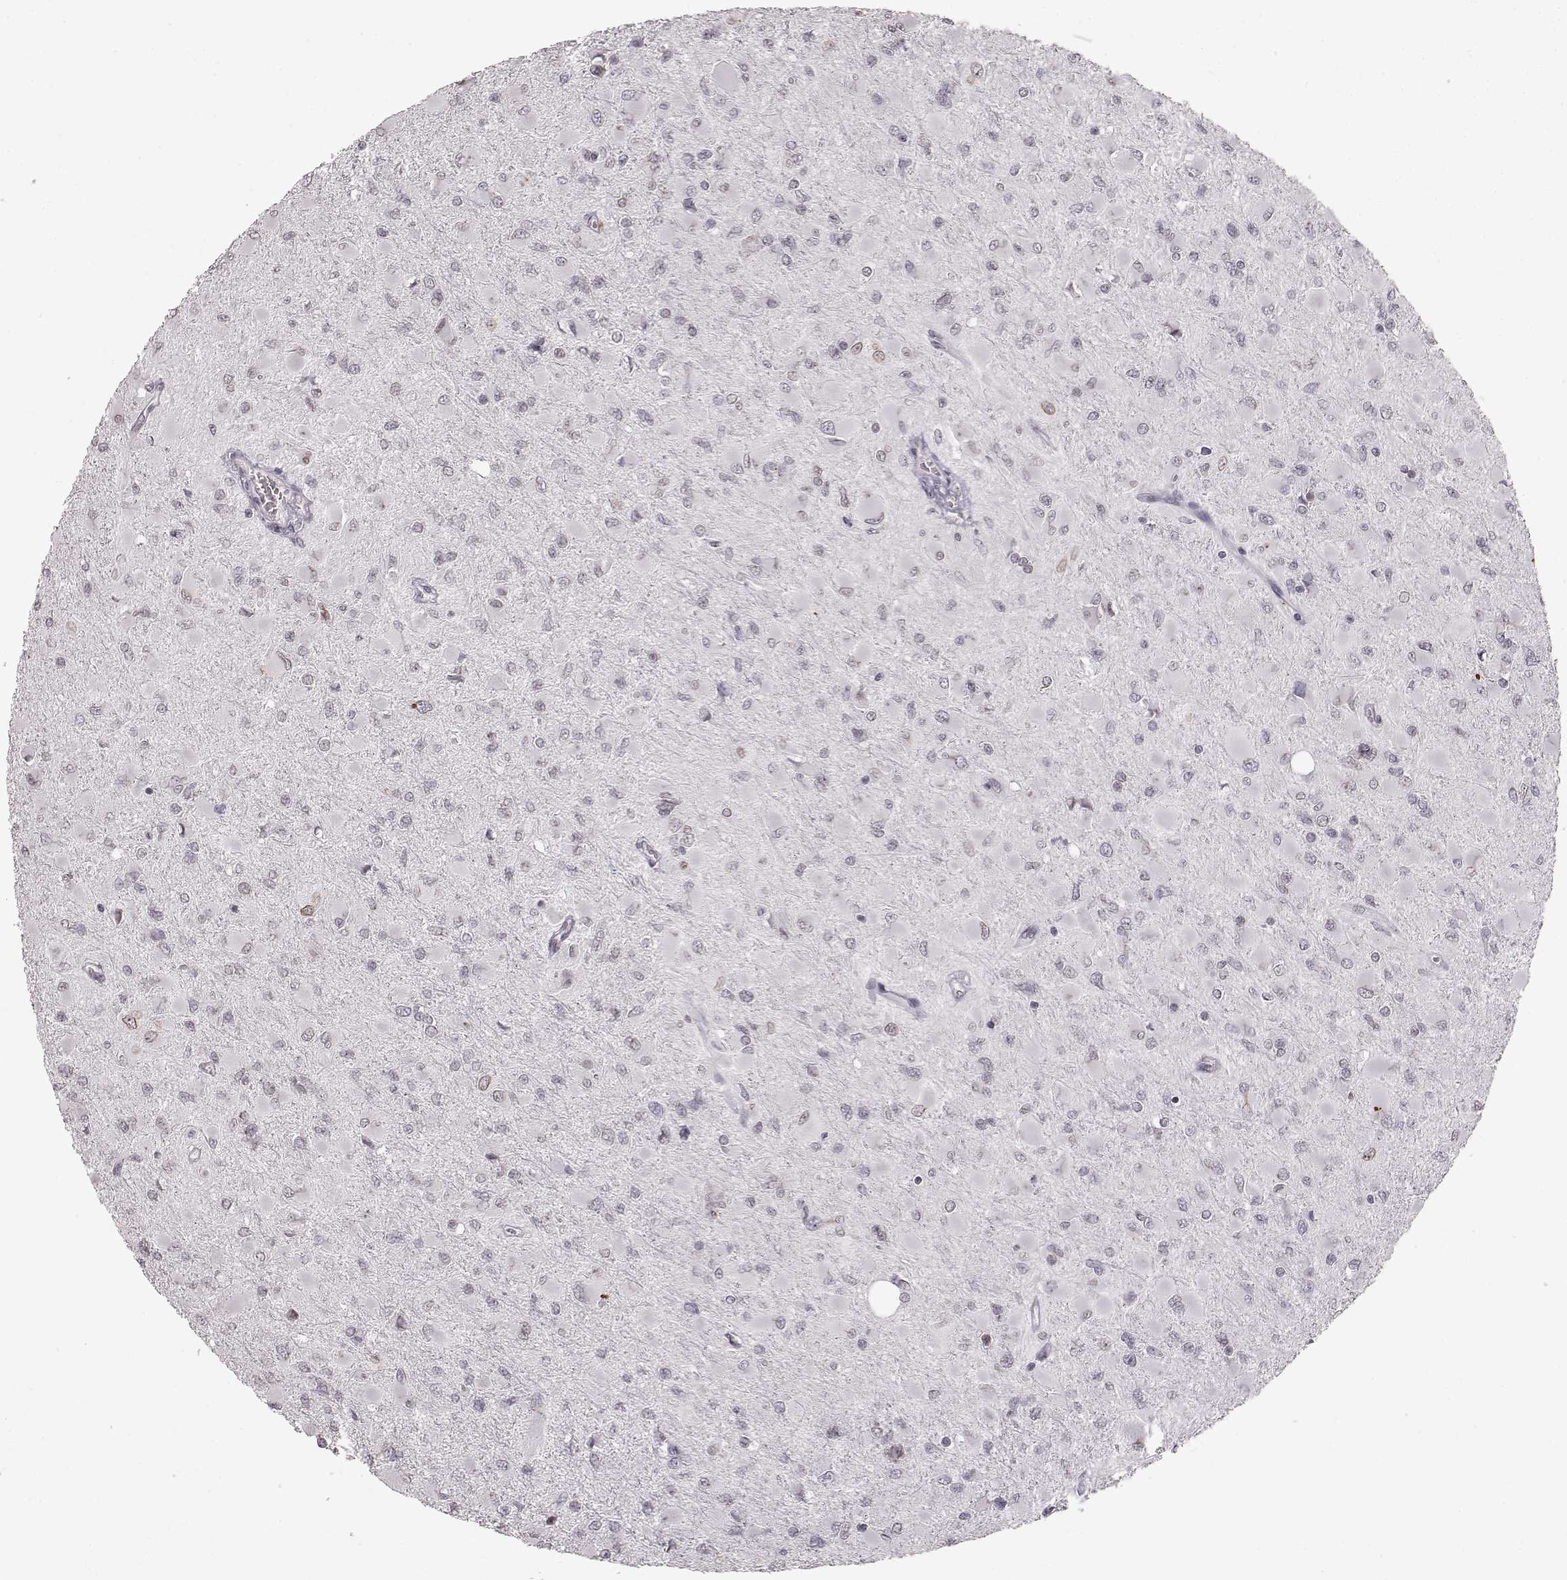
{"staining": {"intensity": "weak", "quantity": "25%-75%", "location": "cytoplasmic/membranous,nuclear"}, "tissue": "glioma", "cell_type": "Tumor cells", "image_type": "cancer", "snomed": [{"axis": "morphology", "description": "Glioma, malignant, High grade"}, {"axis": "topography", "description": "Cerebral cortex"}], "caption": "Immunohistochemistry (IHC) image of neoplastic tissue: glioma stained using IHC demonstrates low levels of weak protein expression localized specifically in the cytoplasmic/membranous and nuclear of tumor cells, appearing as a cytoplasmic/membranous and nuclear brown color.", "gene": "DCAF12", "patient": {"sex": "female", "age": 36}}